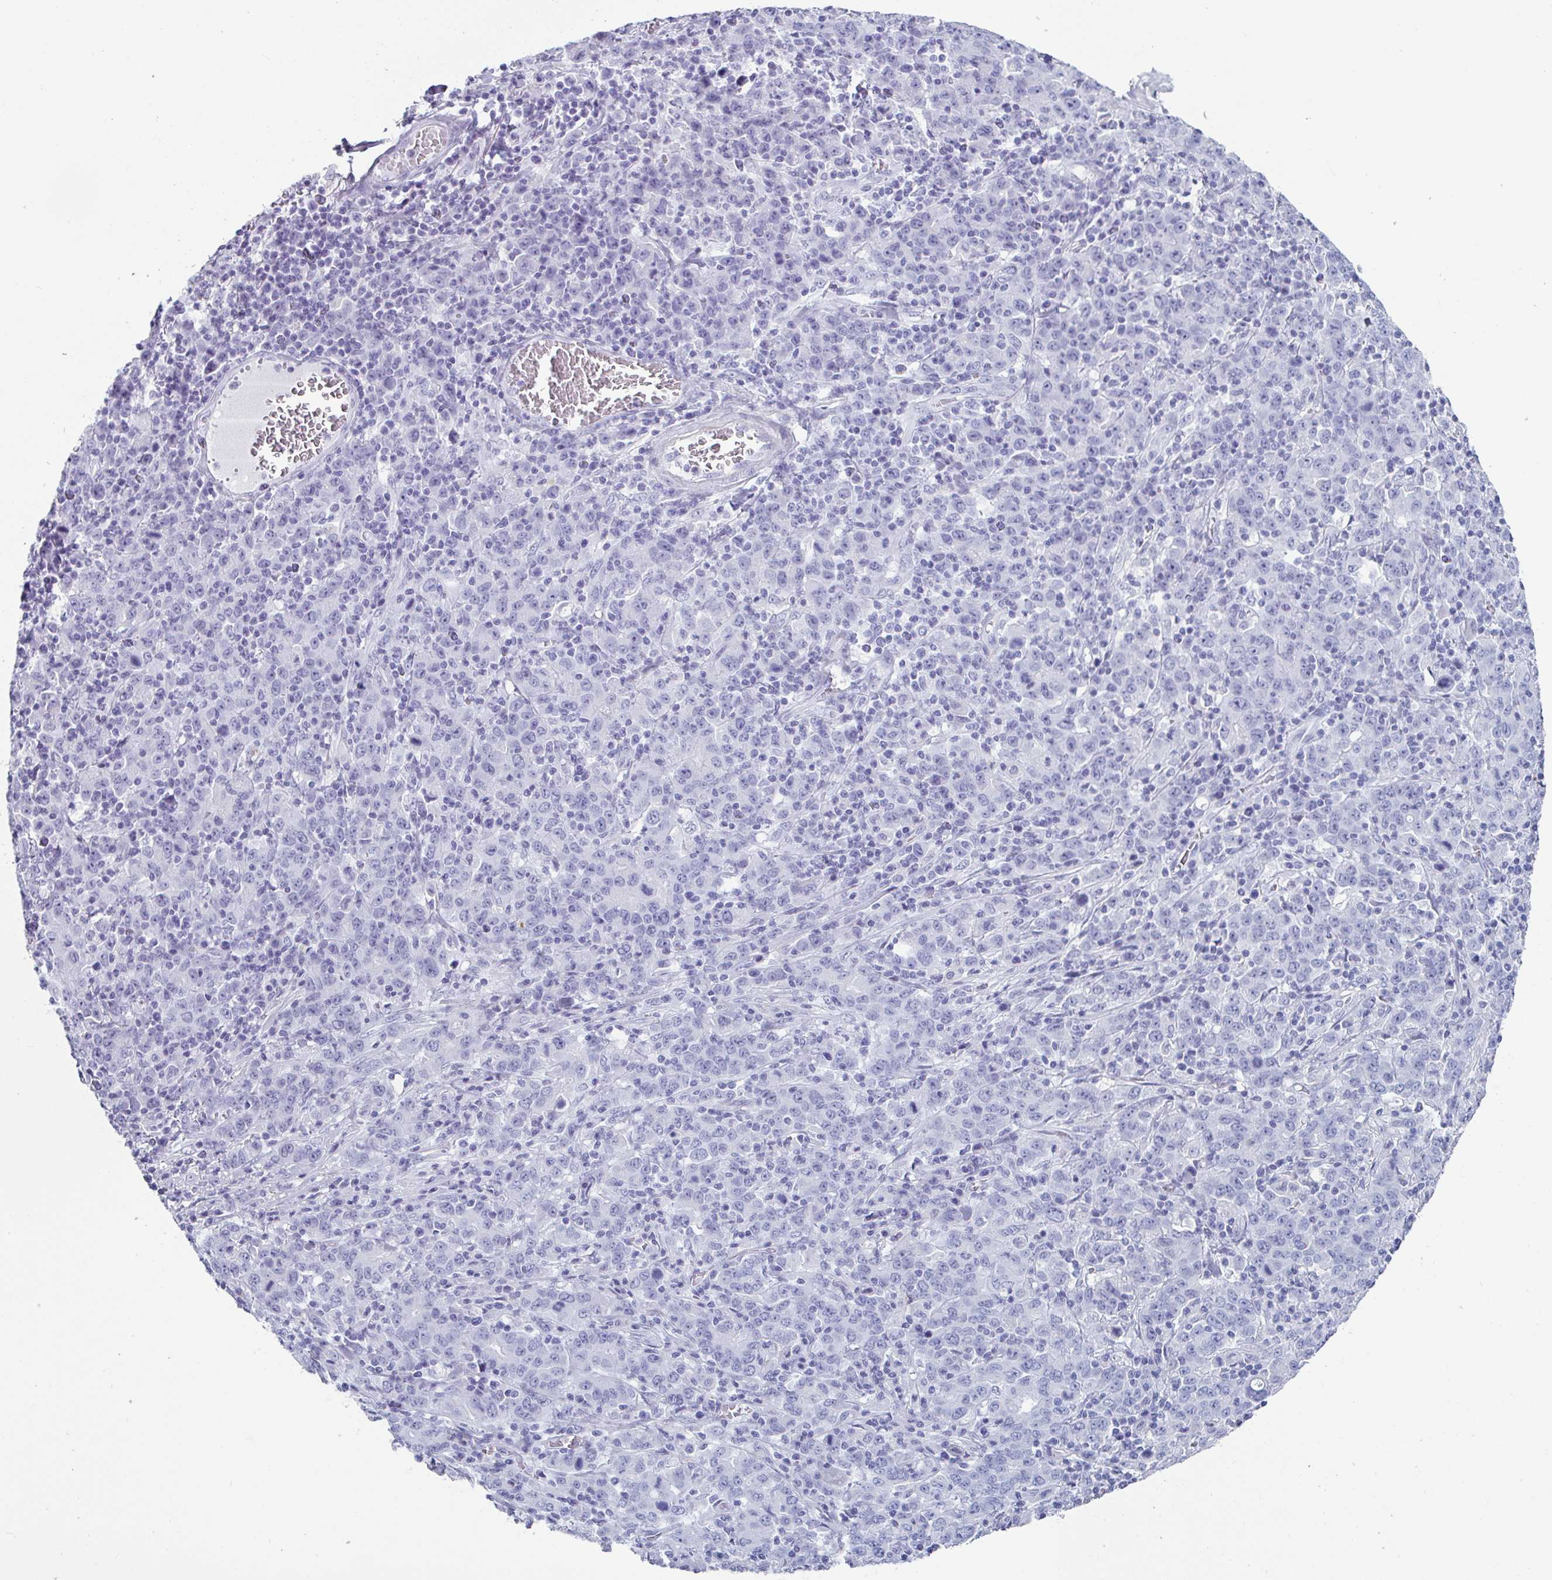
{"staining": {"intensity": "negative", "quantity": "none", "location": "none"}, "tissue": "stomach cancer", "cell_type": "Tumor cells", "image_type": "cancer", "snomed": [{"axis": "morphology", "description": "Adenocarcinoma, NOS"}, {"axis": "topography", "description": "Stomach, upper"}], "caption": "Tumor cells show no significant positivity in stomach cancer. The staining is performed using DAB (3,3'-diaminobenzidine) brown chromogen with nuclei counter-stained in using hematoxylin.", "gene": "CREG2", "patient": {"sex": "male", "age": 69}}